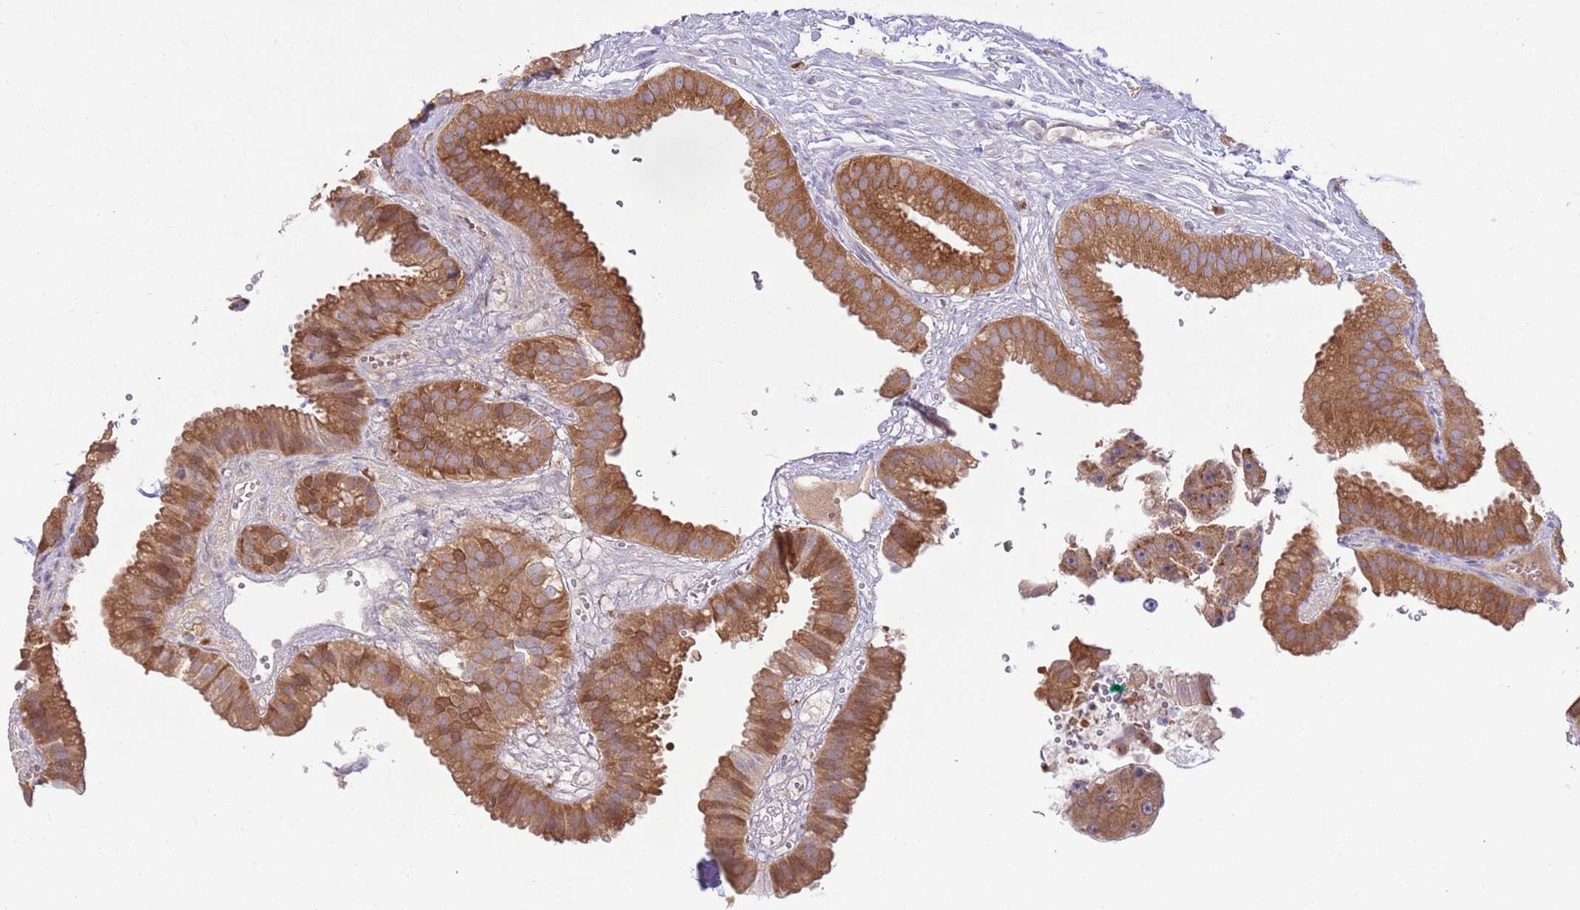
{"staining": {"intensity": "moderate", "quantity": ">75%", "location": "cytoplasmic/membranous"}, "tissue": "gallbladder", "cell_type": "Glandular cells", "image_type": "normal", "snomed": [{"axis": "morphology", "description": "Normal tissue, NOS"}, {"axis": "topography", "description": "Gallbladder"}], "caption": "This is a histology image of immunohistochemistry (IHC) staining of unremarkable gallbladder, which shows moderate expression in the cytoplasmic/membranous of glandular cells.", "gene": "COPE", "patient": {"sex": "female", "age": 61}}